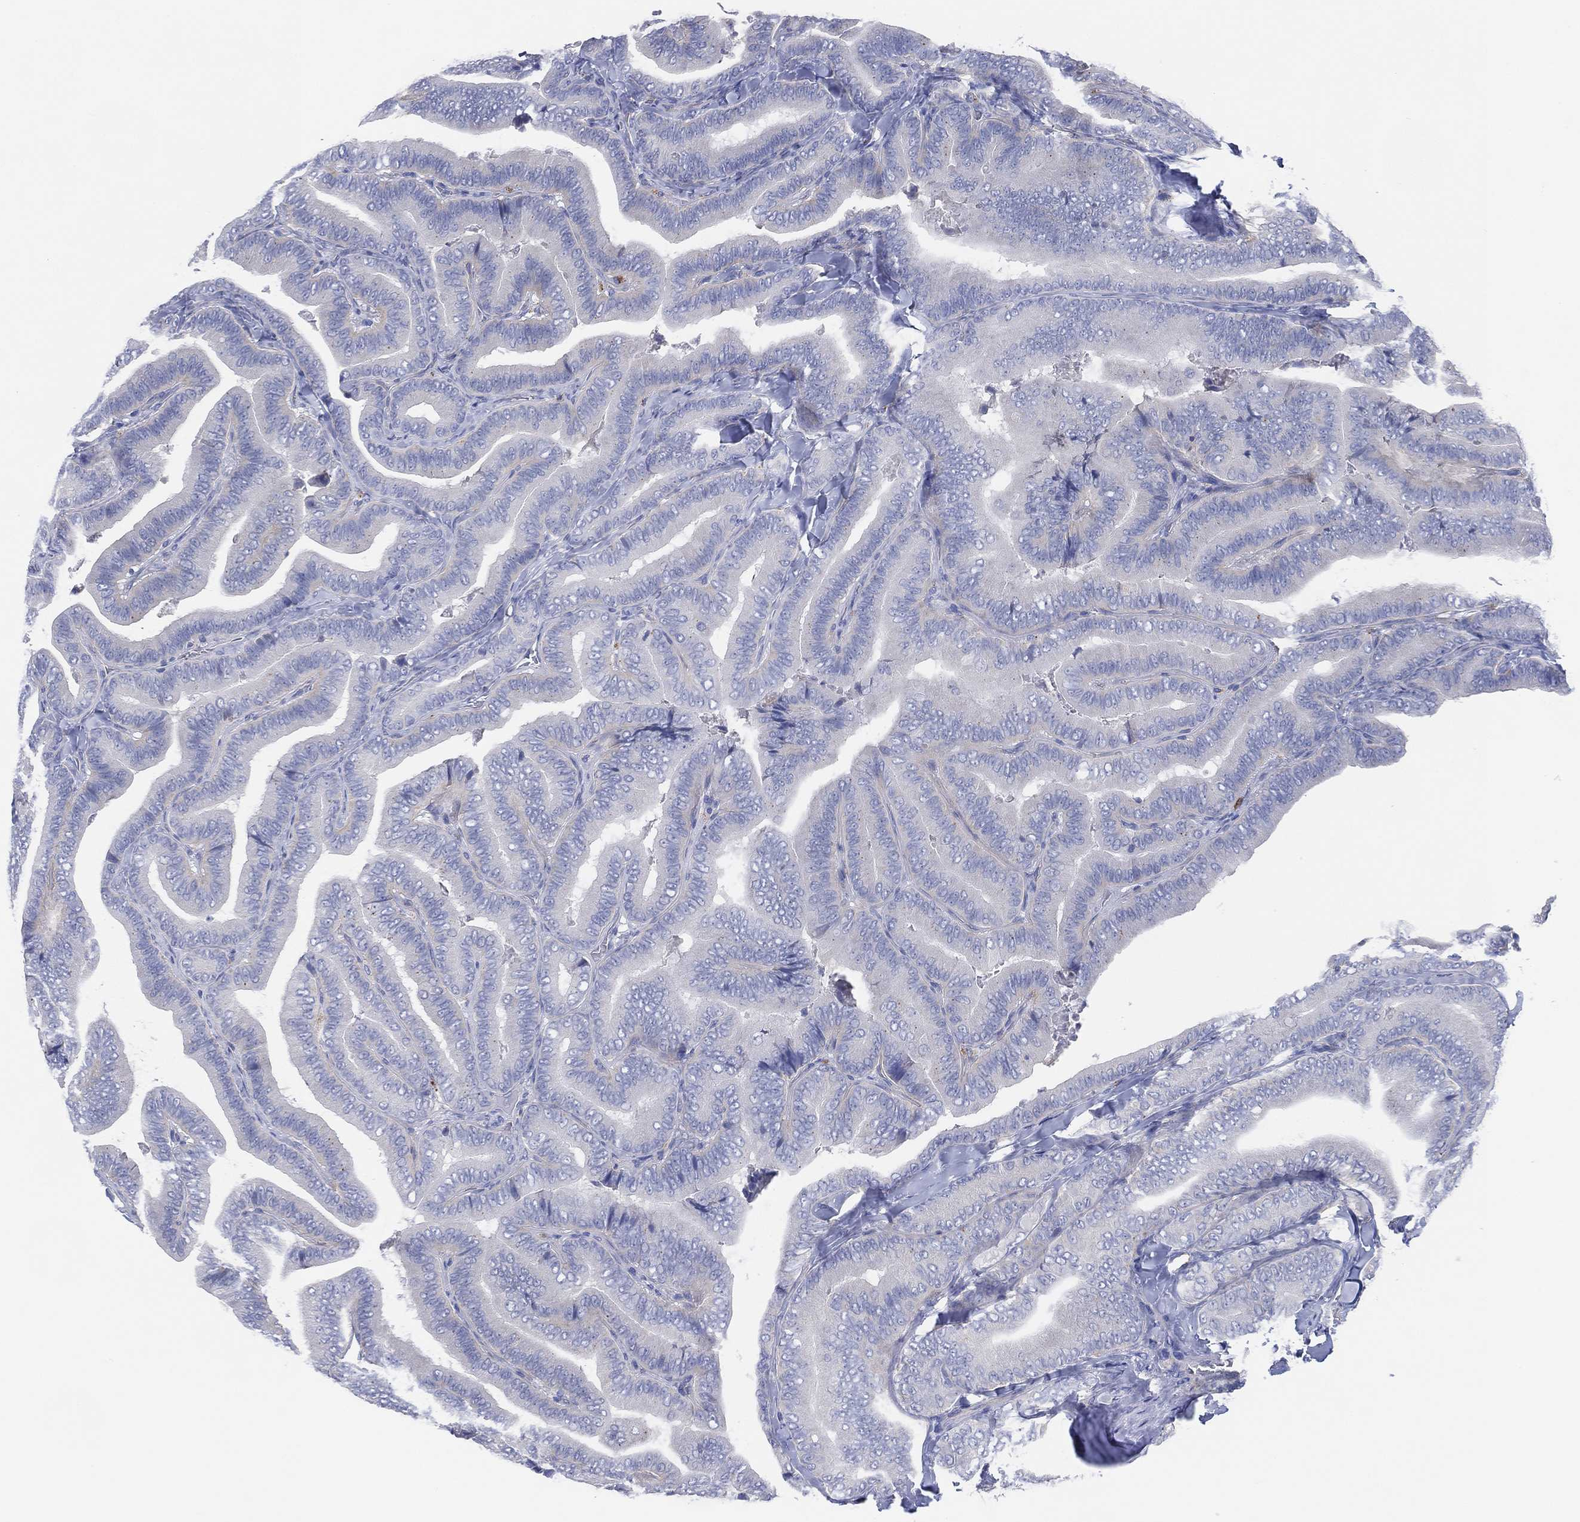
{"staining": {"intensity": "negative", "quantity": "none", "location": "none"}, "tissue": "thyroid cancer", "cell_type": "Tumor cells", "image_type": "cancer", "snomed": [{"axis": "morphology", "description": "Papillary adenocarcinoma, NOS"}, {"axis": "topography", "description": "Thyroid gland"}], "caption": "Protein analysis of thyroid papillary adenocarcinoma shows no significant expression in tumor cells.", "gene": "GALNS", "patient": {"sex": "male", "age": 61}}